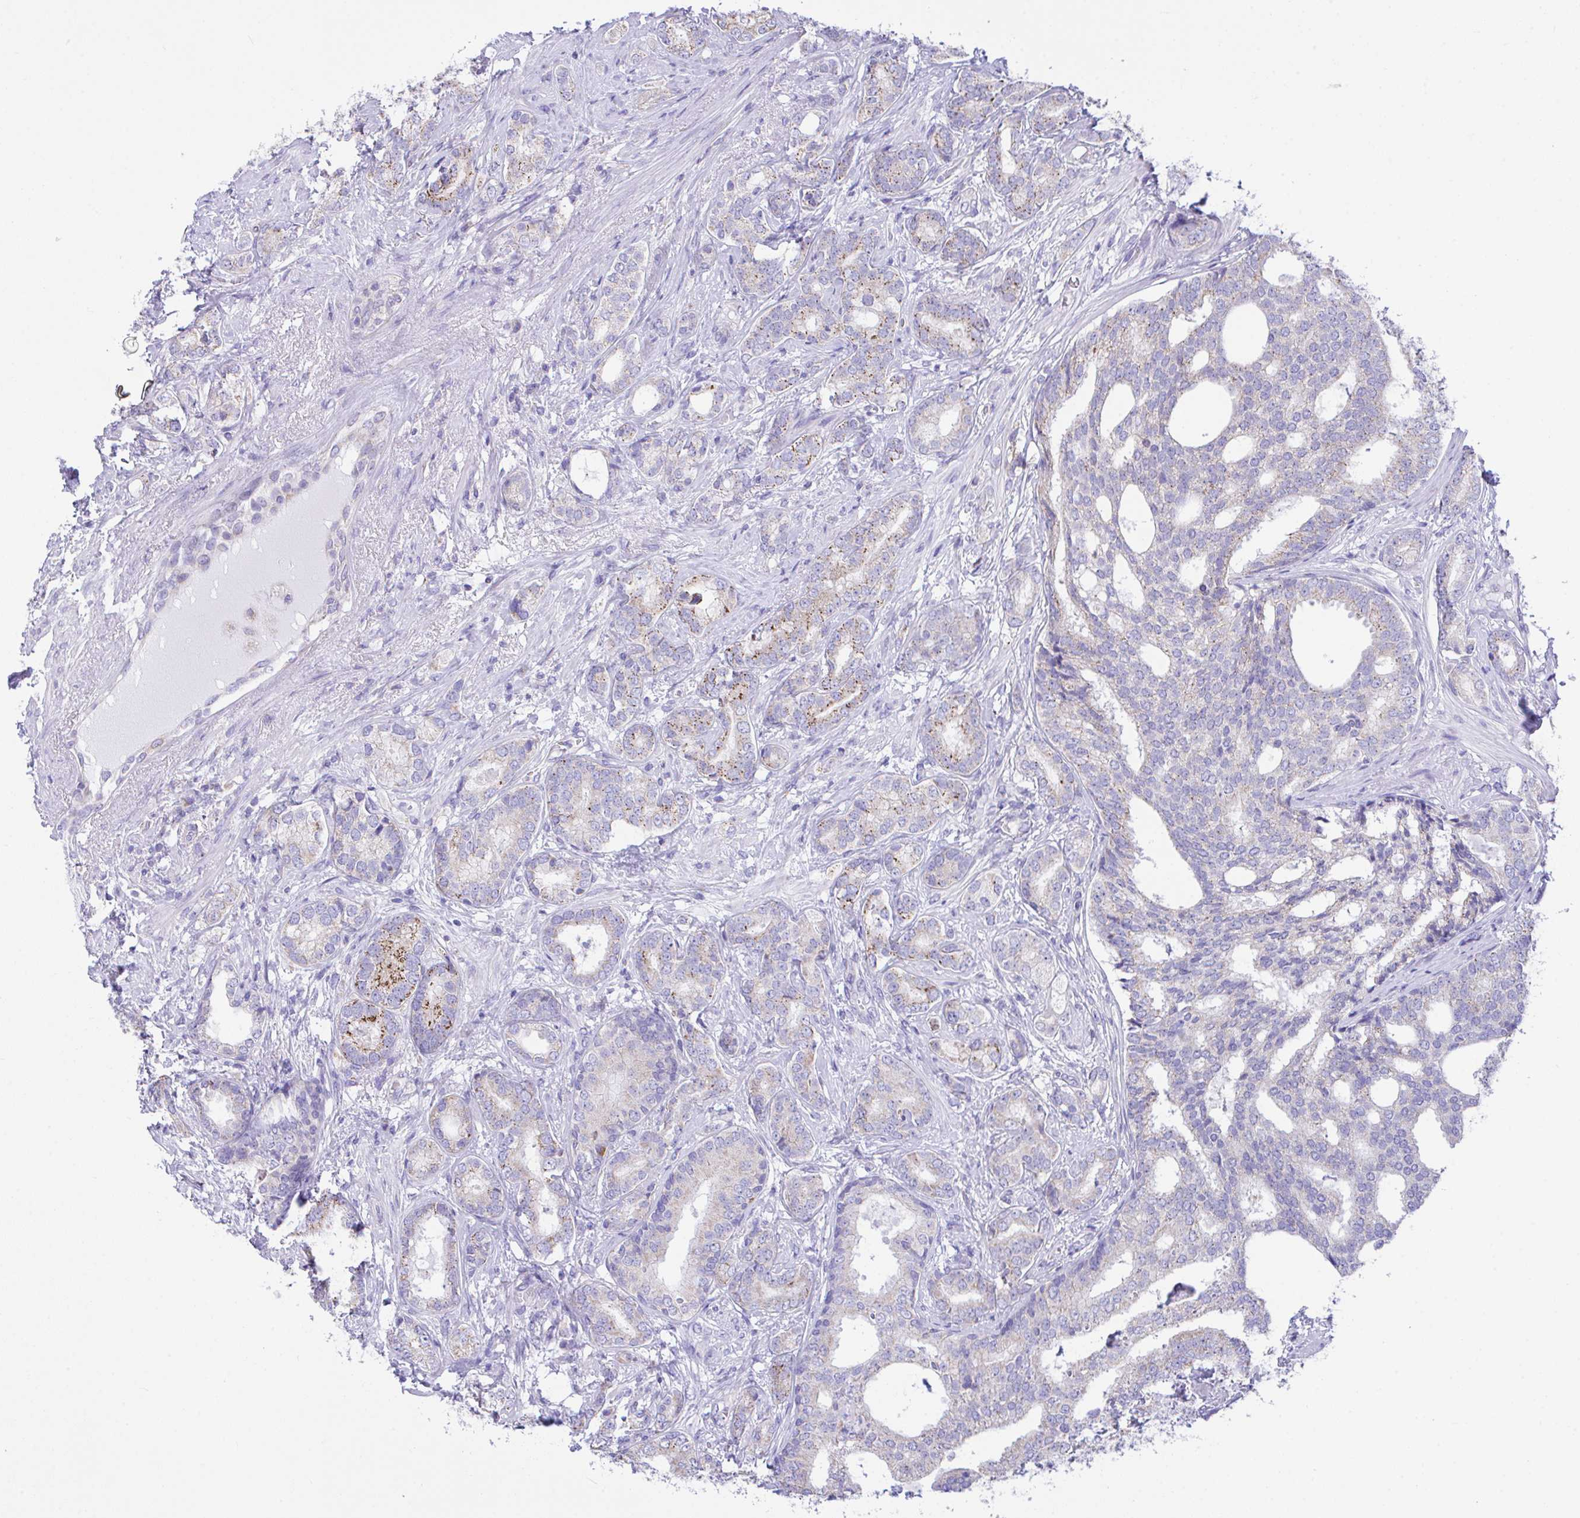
{"staining": {"intensity": "moderate", "quantity": "<25%", "location": "cytoplasmic/membranous"}, "tissue": "prostate cancer", "cell_type": "Tumor cells", "image_type": "cancer", "snomed": [{"axis": "morphology", "description": "Adenocarcinoma, High grade"}, {"axis": "topography", "description": "Prostate"}], "caption": "Immunohistochemical staining of human prostate adenocarcinoma (high-grade) reveals low levels of moderate cytoplasmic/membranous protein expression in approximately <25% of tumor cells.", "gene": "NLRP8", "patient": {"sex": "male", "age": 62}}